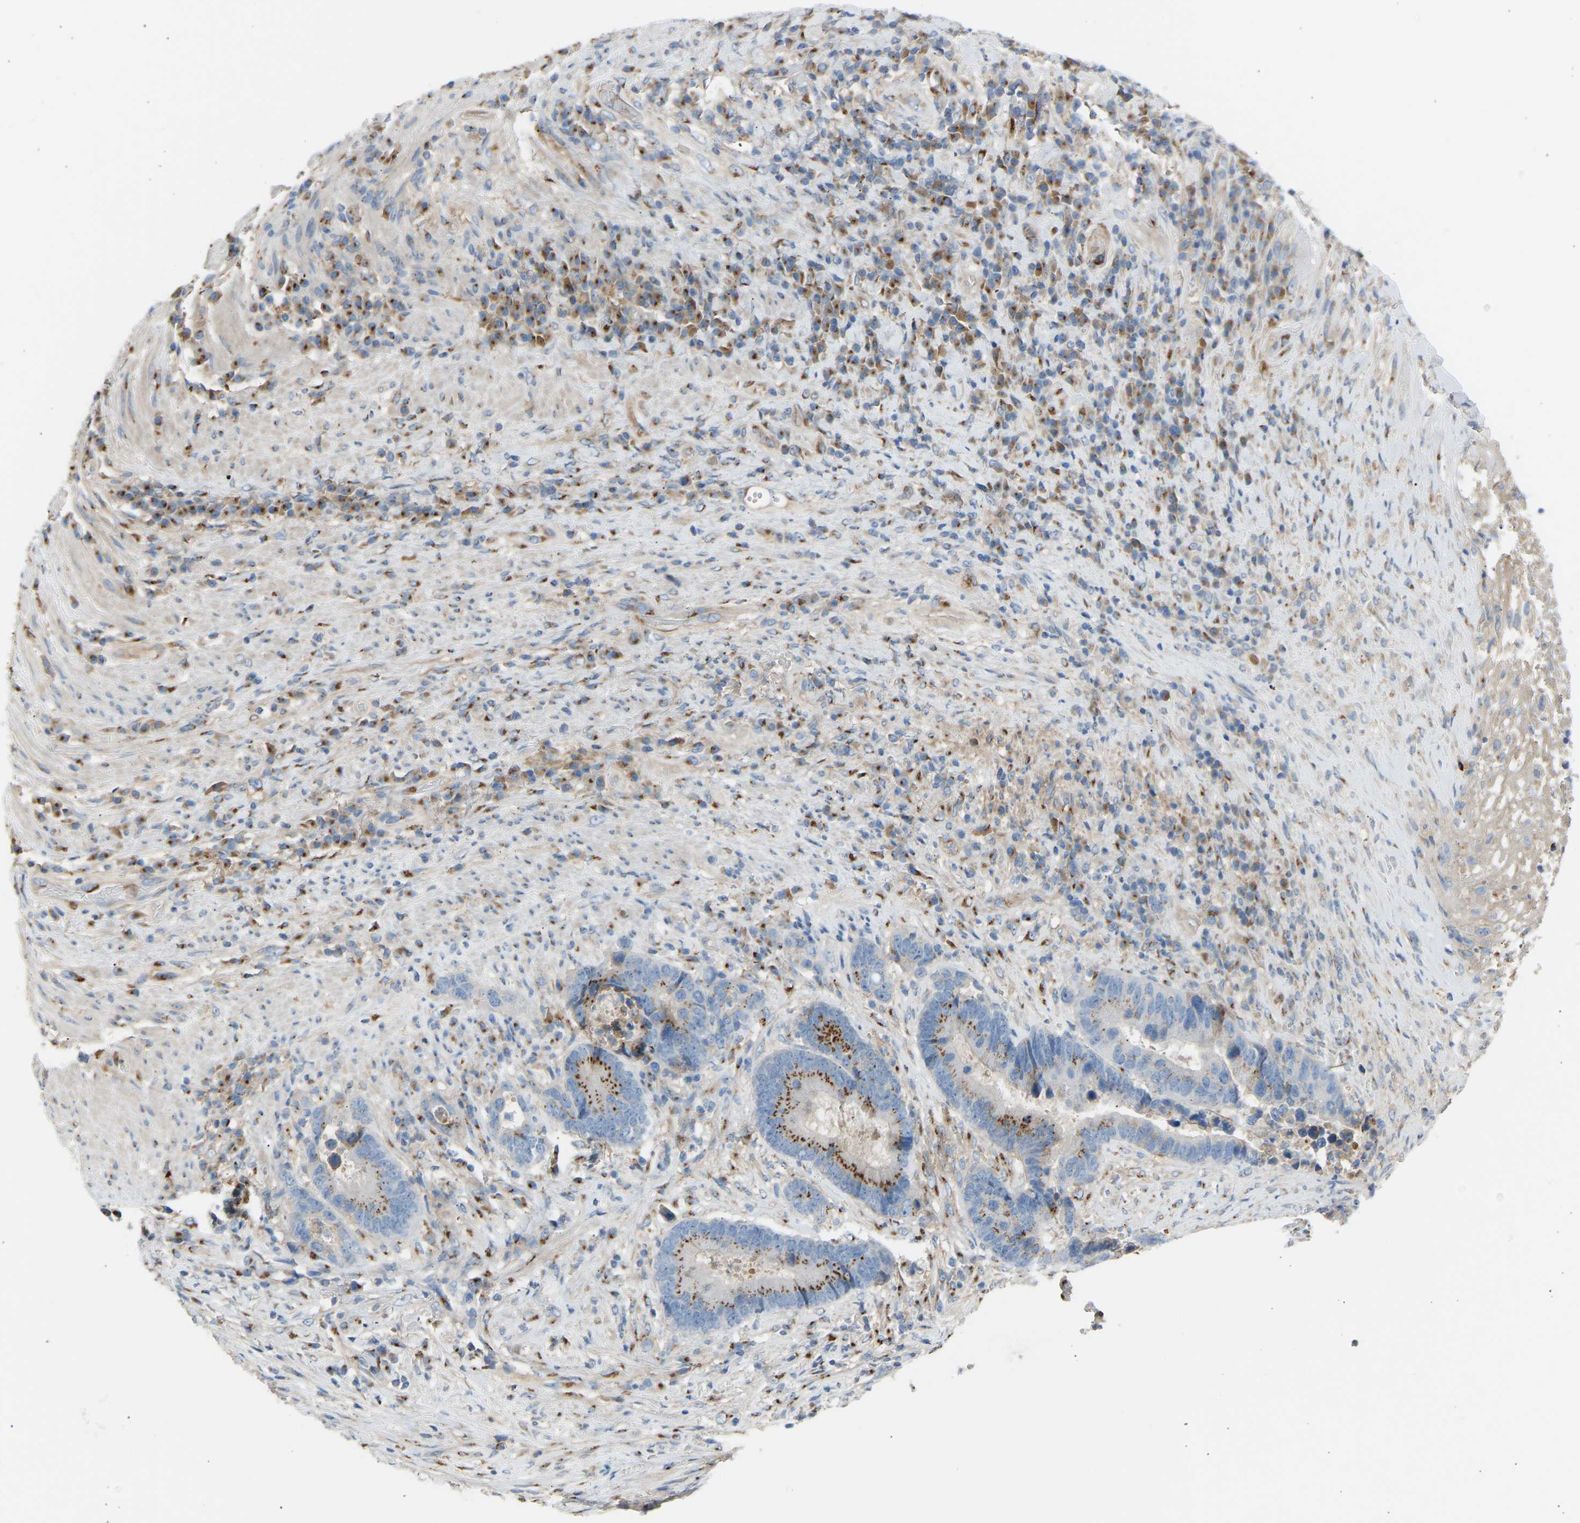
{"staining": {"intensity": "moderate", "quantity": "25%-75%", "location": "cytoplasmic/membranous"}, "tissue": "colorectal cancer", "cell_type": "Tumor cells", "image_type": "cancer", "snomed": [{"axis": "morphology", "description": "Adenocarcinoma, NOS"}, {"axis": "topography", "description": "Rectum"}], "caption": "Protein staining by immunohistochemistry displays moderate cytoplasmic/membranous staining in approximately 25%-75% of tumor cells in colorectal cancer (adenocarcinoma). (Brightfield microscopy of DAB IHC at high magnification).", "gene": "CYREN", "patient": {"sex": "female", "age": 89}}